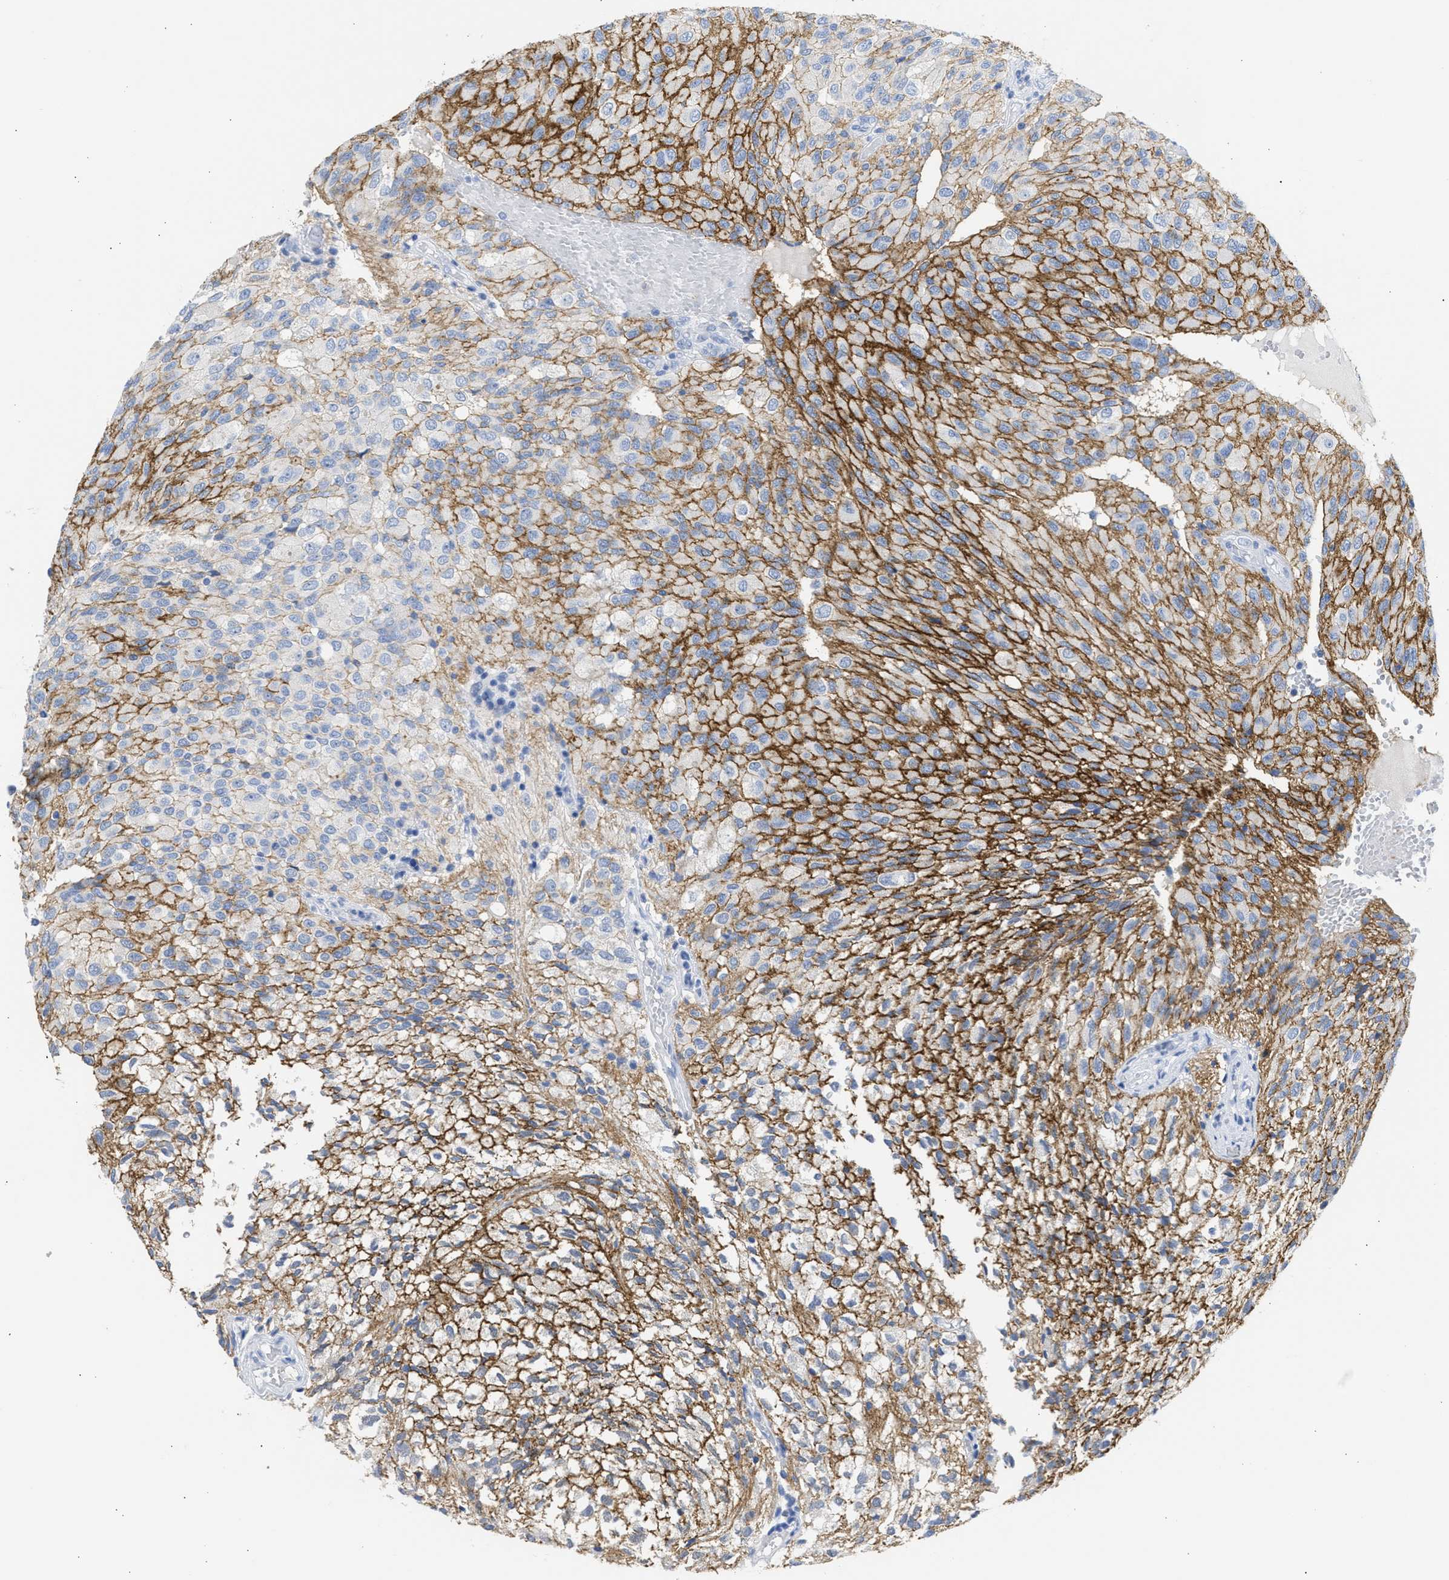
{"staining": {"intensity": "strong", "quantity": "25%-75%", "location": "cytoplasmic/membranous"}, "tissue": "glioma", "cell_type": "Tumor cells", "image_type": "cancer", "snomed": [{"axis": "morphology", "description": "Glioma, malignant, High grade"}, {"axis": "topography", "description": "Brain"}], "caption": "Immunohistochemical staining of human glioma shows high levels of strong cytoplasmic/membranous protein positivity in approximately 25%-75% of tumor cells. The staining is performed using DAB (3,3'-diaminobenzidine) brown chromogen to label protein expression. The nuclei are counter-stained blue using hematoxylin.", "gene": "NCAM1", "patient": {"sex": "male", "age": 32}}